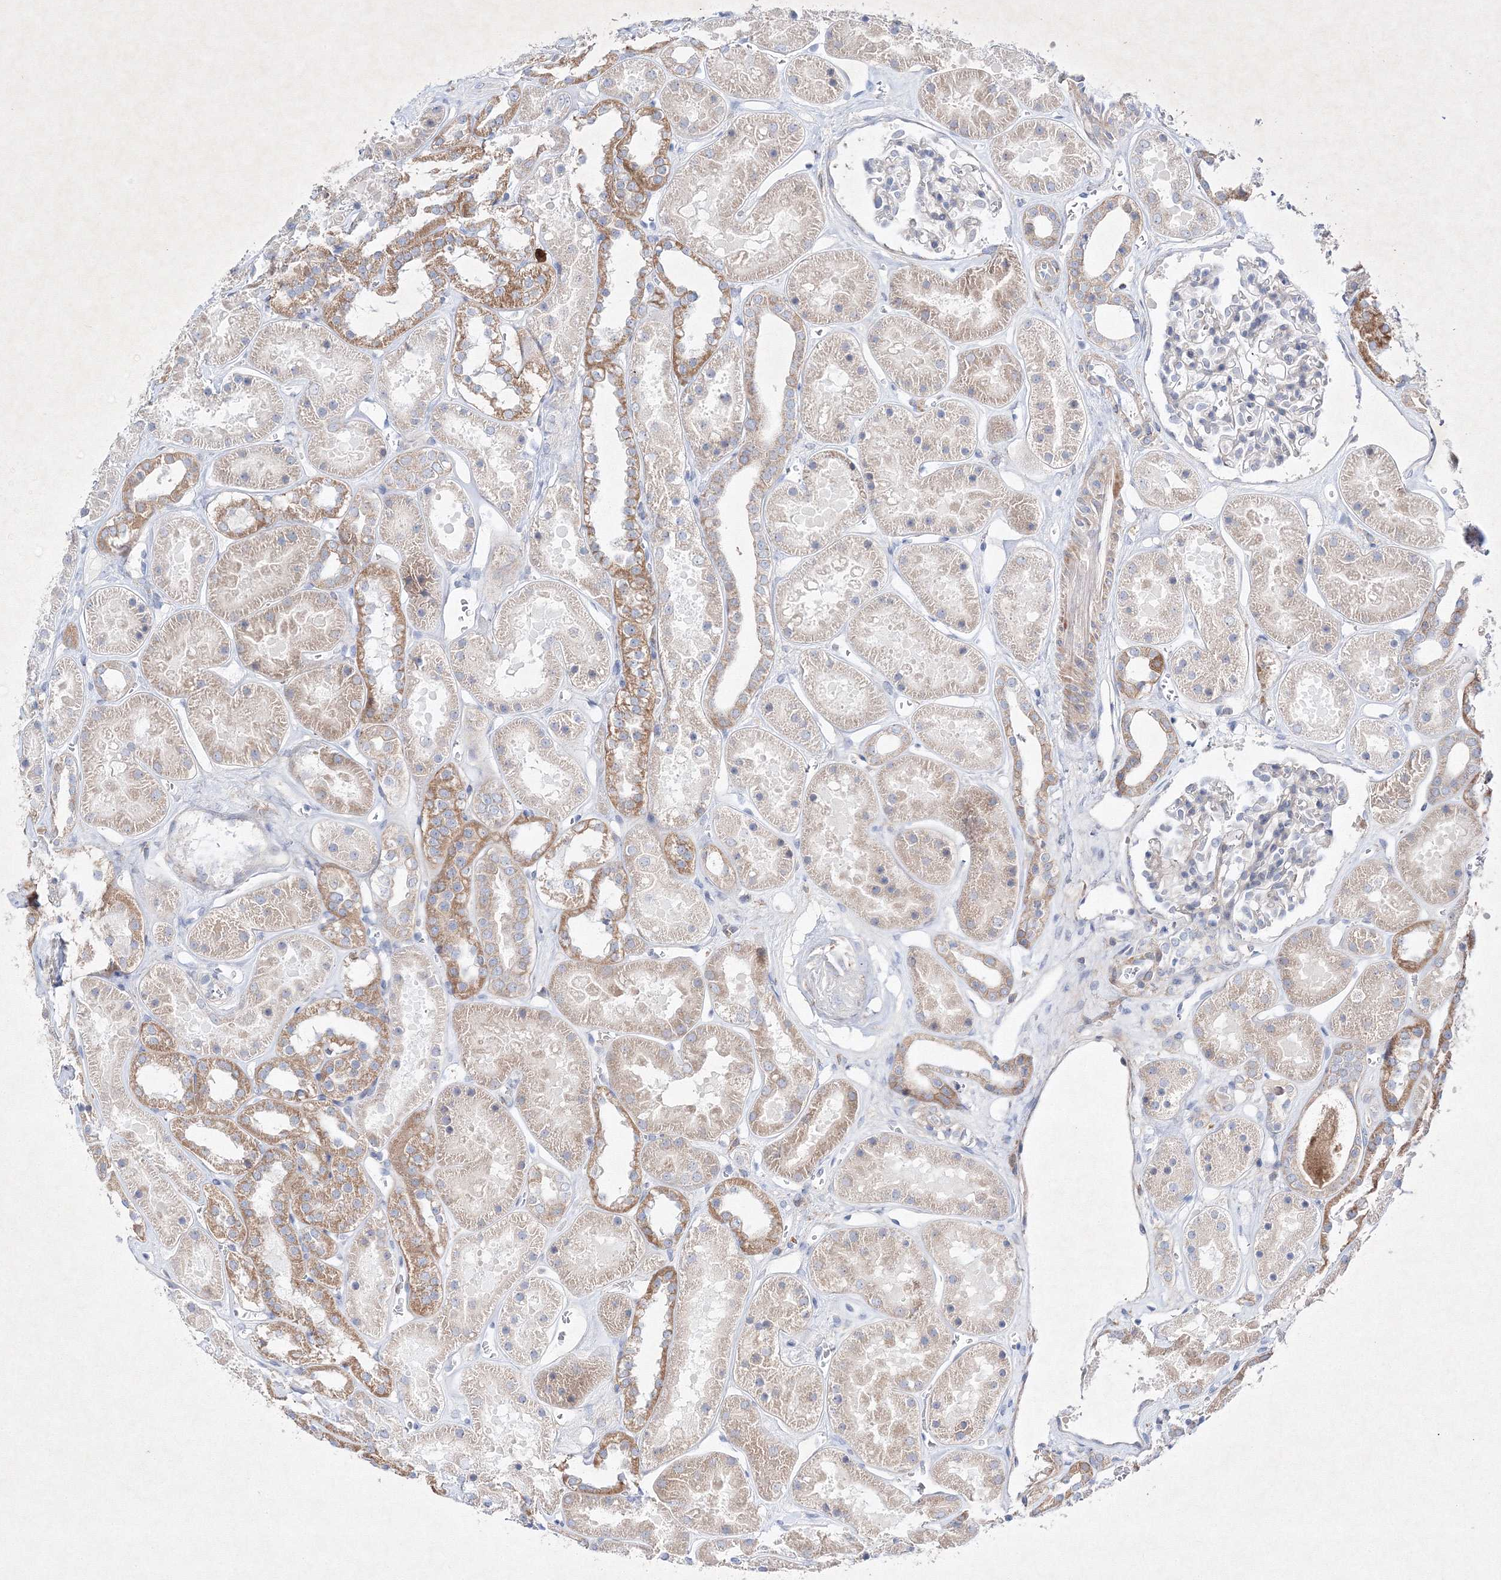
{"staining": {"intensity": "weak", "quantity": "<25%", "location": "cytoplasmic/membranous"}, "tissue": "kidney", "cell_type": "Cells in glomeruli", "image_type": "normal", "snomed": [{"axis": "morphology", "description": "Normal tissue, NOS"}, {"axis": "topography", "description": "Kidney"}], "caption": "A histopathology image of kidney stained for a protein demonstrates no brown staining in cells in glomeruli. (Stains: DAB (3,3'-diaminobenzidine) IHC with hematoxylin counter stain, Microscopy: brightfield microscopy at high magnification).", "gene": "OPA1", "patient": {"sex": "female", "age": 41}}